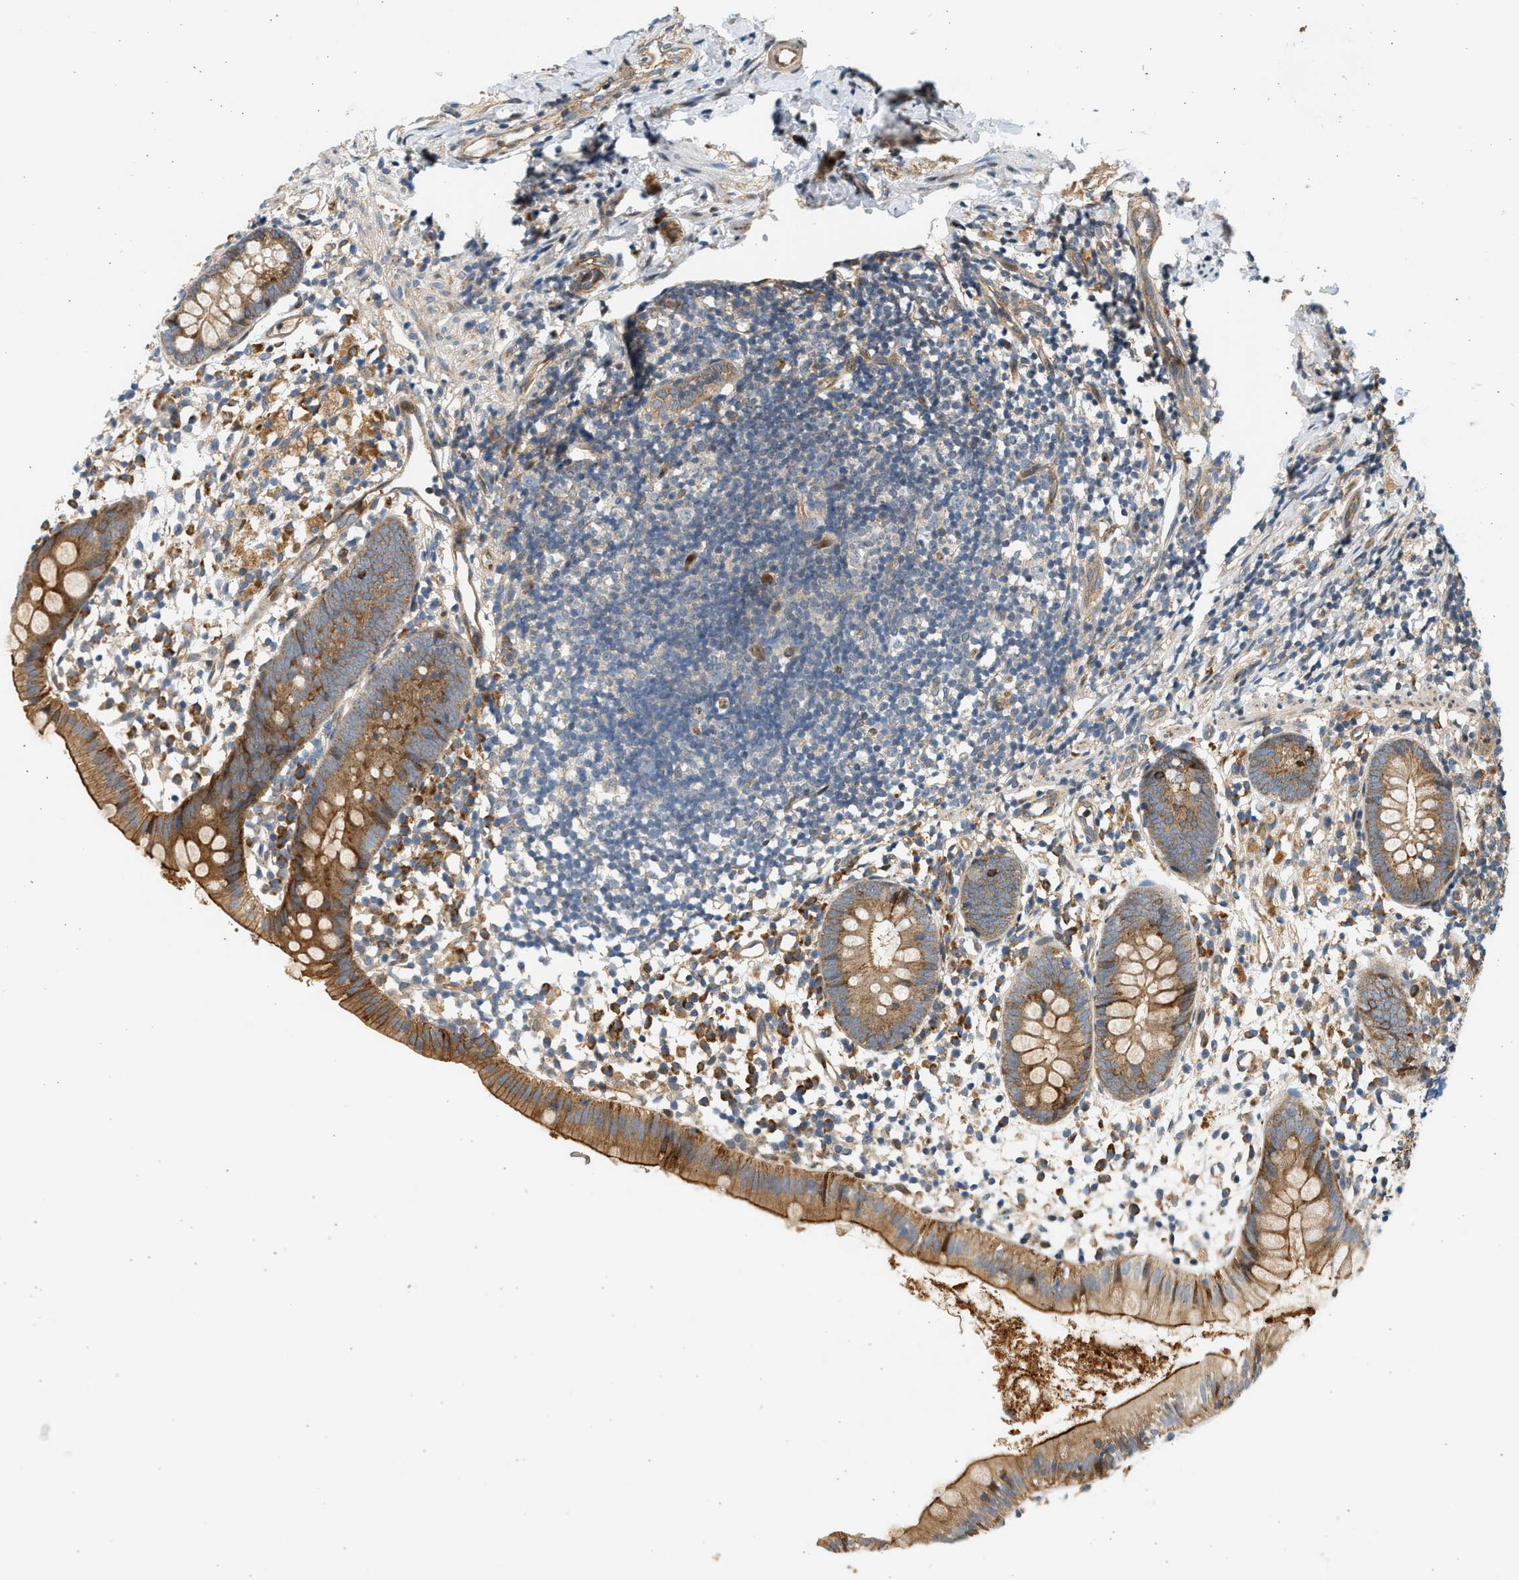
{"staining": {"intensity": "moderate", "quantity": ">75%", "location": "cytoplasmic/membranous"}, "tissue": "appendix", "cell_type": "Glandular cells", "image_type": "normal", "snomed": [{"axis": "morphology", "description": "Normal tissue, NOS"}, {"axis": "topography", "description": "Appendix"}], "caption": "Immunohistochemical staining of unremarkable human appendix shows >75% levels of moderate cytoplasmic/membranous protein positivity in approximately >75% of glandular cells.", "gene": "NRSN2", "patient": {"sex": "female", "age": 20}}